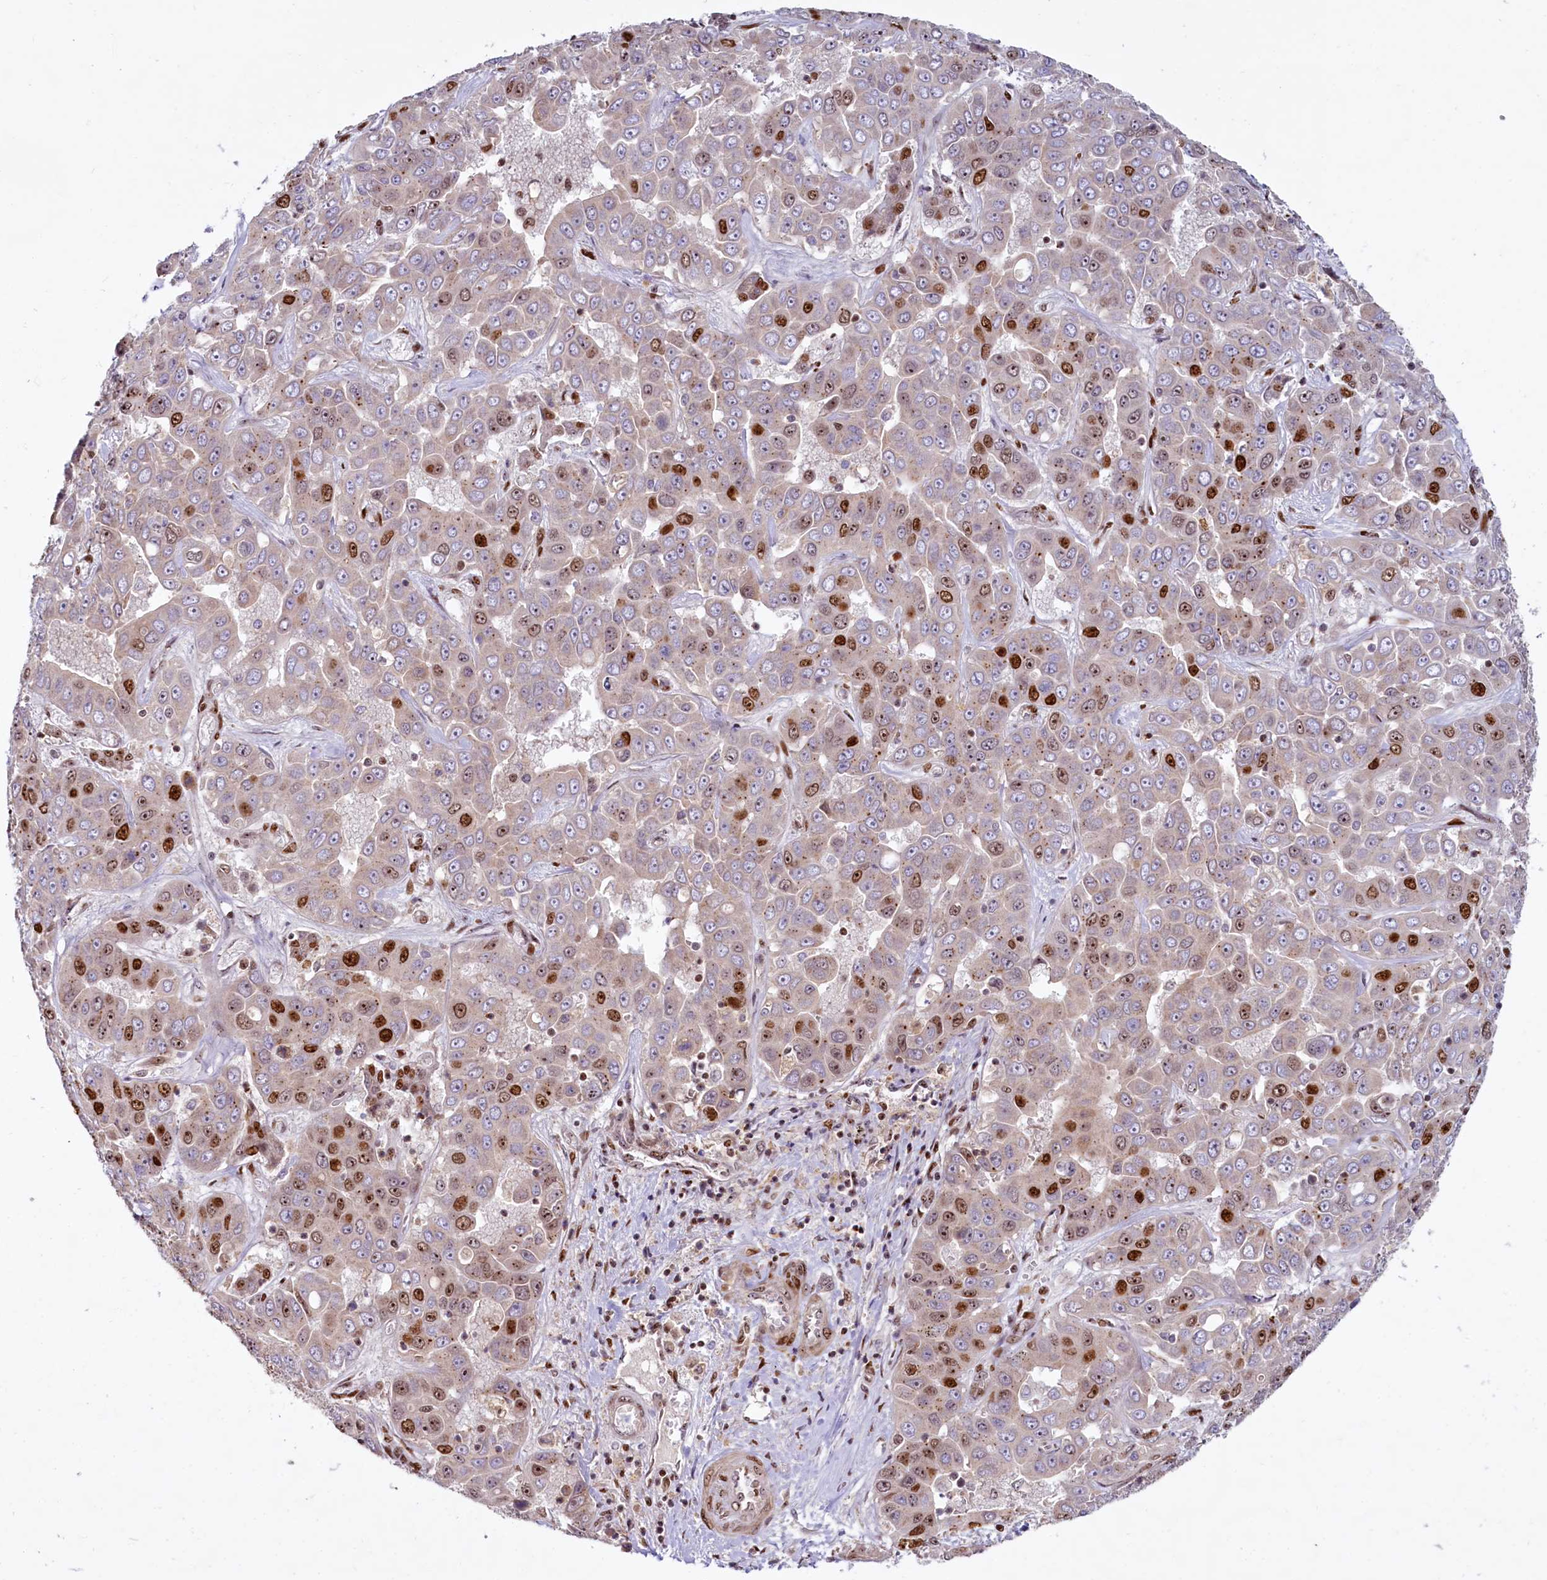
{"staining": {"intensity": "strong", "quantity": "25%-75%", "location": "nuclear"}, "tissue": "liver cancer", "cell_type": "Tumor cells", "image_type": "cancer", "snomed": [{"axis": "morphology", "description": "Cholangiocarcinoma"}, {"axis": "topography", "description": "Liver"}], "caption": "Protein expression by immunohistochemistry demonstrates strong nuclear staining in approximately 25%-75% of tumor cells in liver cholangiocarcinoma. (DAB IHC, brown staining for protein, blue staining for nuclei).", "gene": "TCOF1", "patient": {"sex": "female", "age": 52}}